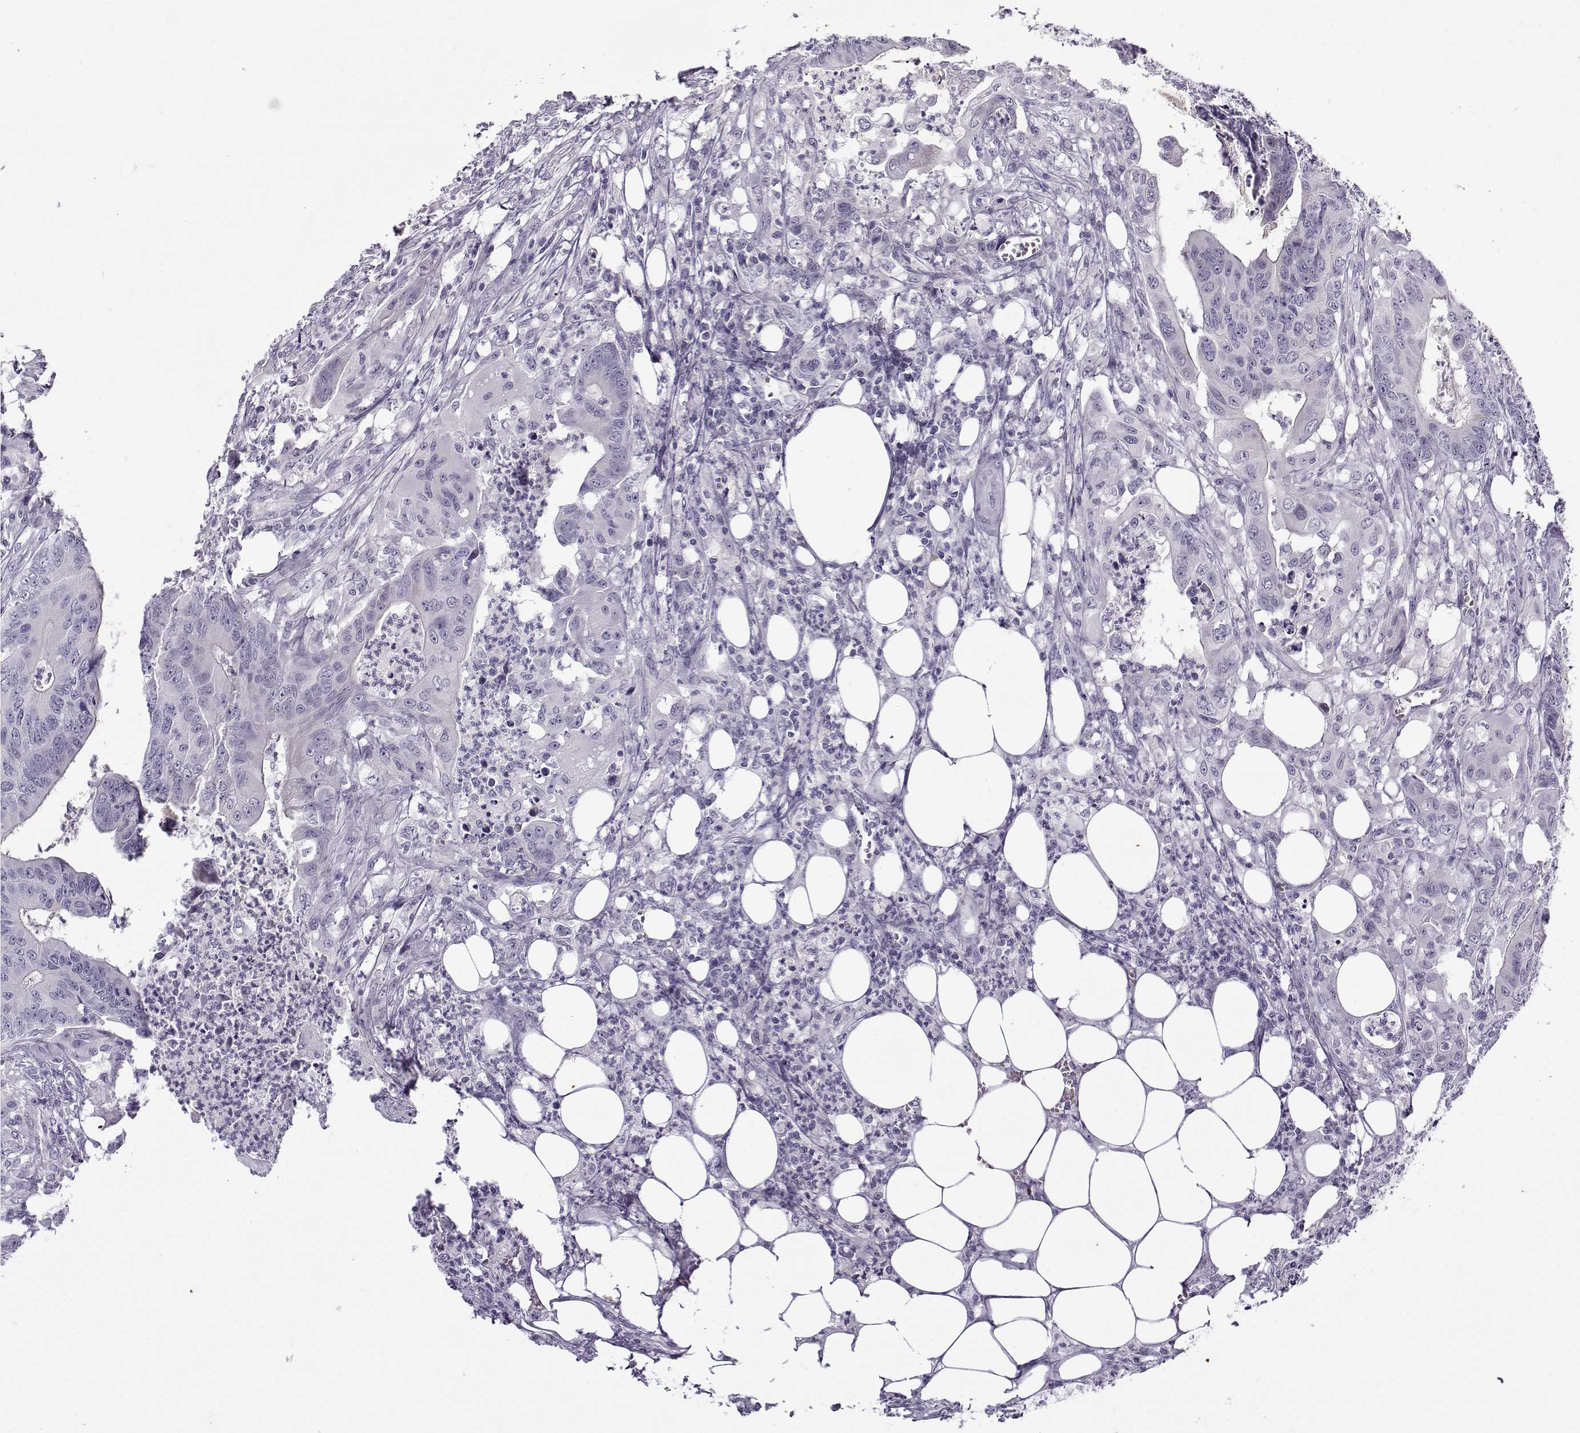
{"staining": {"intensity": "negative", "quantity": "none", "location": "none"}, "tissue": "colorectal cancer", "cell_type": "Tumor cells", "image_type": "cancer", "snomed": [{"axis": "morphology", "description": "Adenocarcinoma, NOS"}, {"axis": "topography", "description": "Colon"}], "caption": "Immunohistochemistry micrograph of colorectal adenocarcinoma stained for a protein (brown), which shows no staining in tumor cells.", "gene": "GTSF1L", "patient": {"sex": "male", "age": 84}}